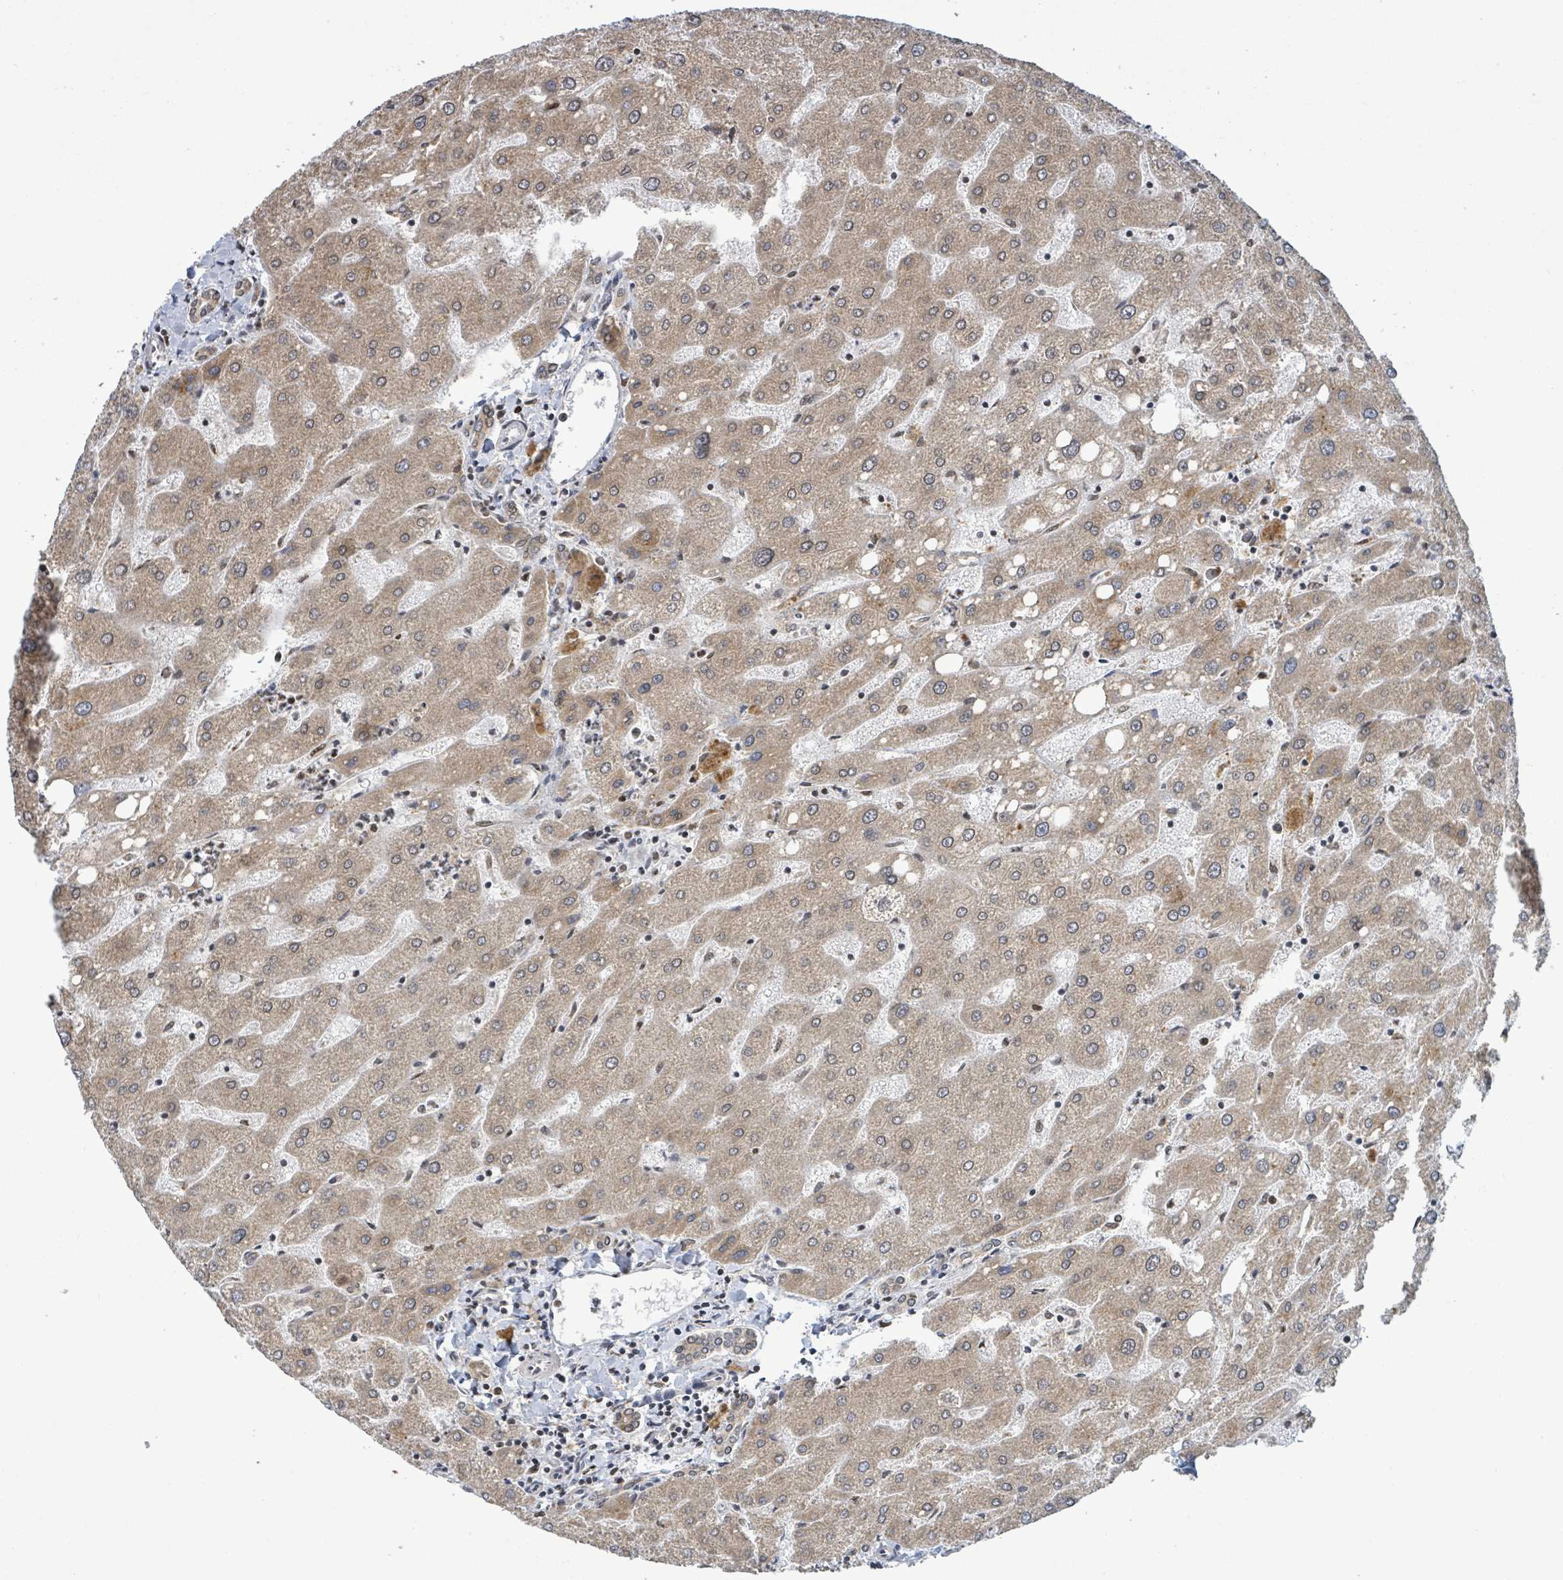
{"staining": {"intensity": "weak", "quantity": ">75%", "location": "cytoplasmic/membranous,nuclear"}, "tissue": "liver", "cell_type": "Cholangiocytes", "image_type": "normal", "snomed": [{"axis": "morphology", "description": "Normal tissue, NOS"}, {"axis": "topography", "description": "Liver"}], "caption": "Immunohistochemical staining of benign human liver exhibits weak cytoplasmic/membranous,nuclear protein staining in about >75% of cholangiocytes. The staining was performed using DAB, with brown indicating positive protein expression. Nuclei are stained blue with hematoxylin.", "gene": "SBF2", "patient": {"sex": "male", "age": 67}}